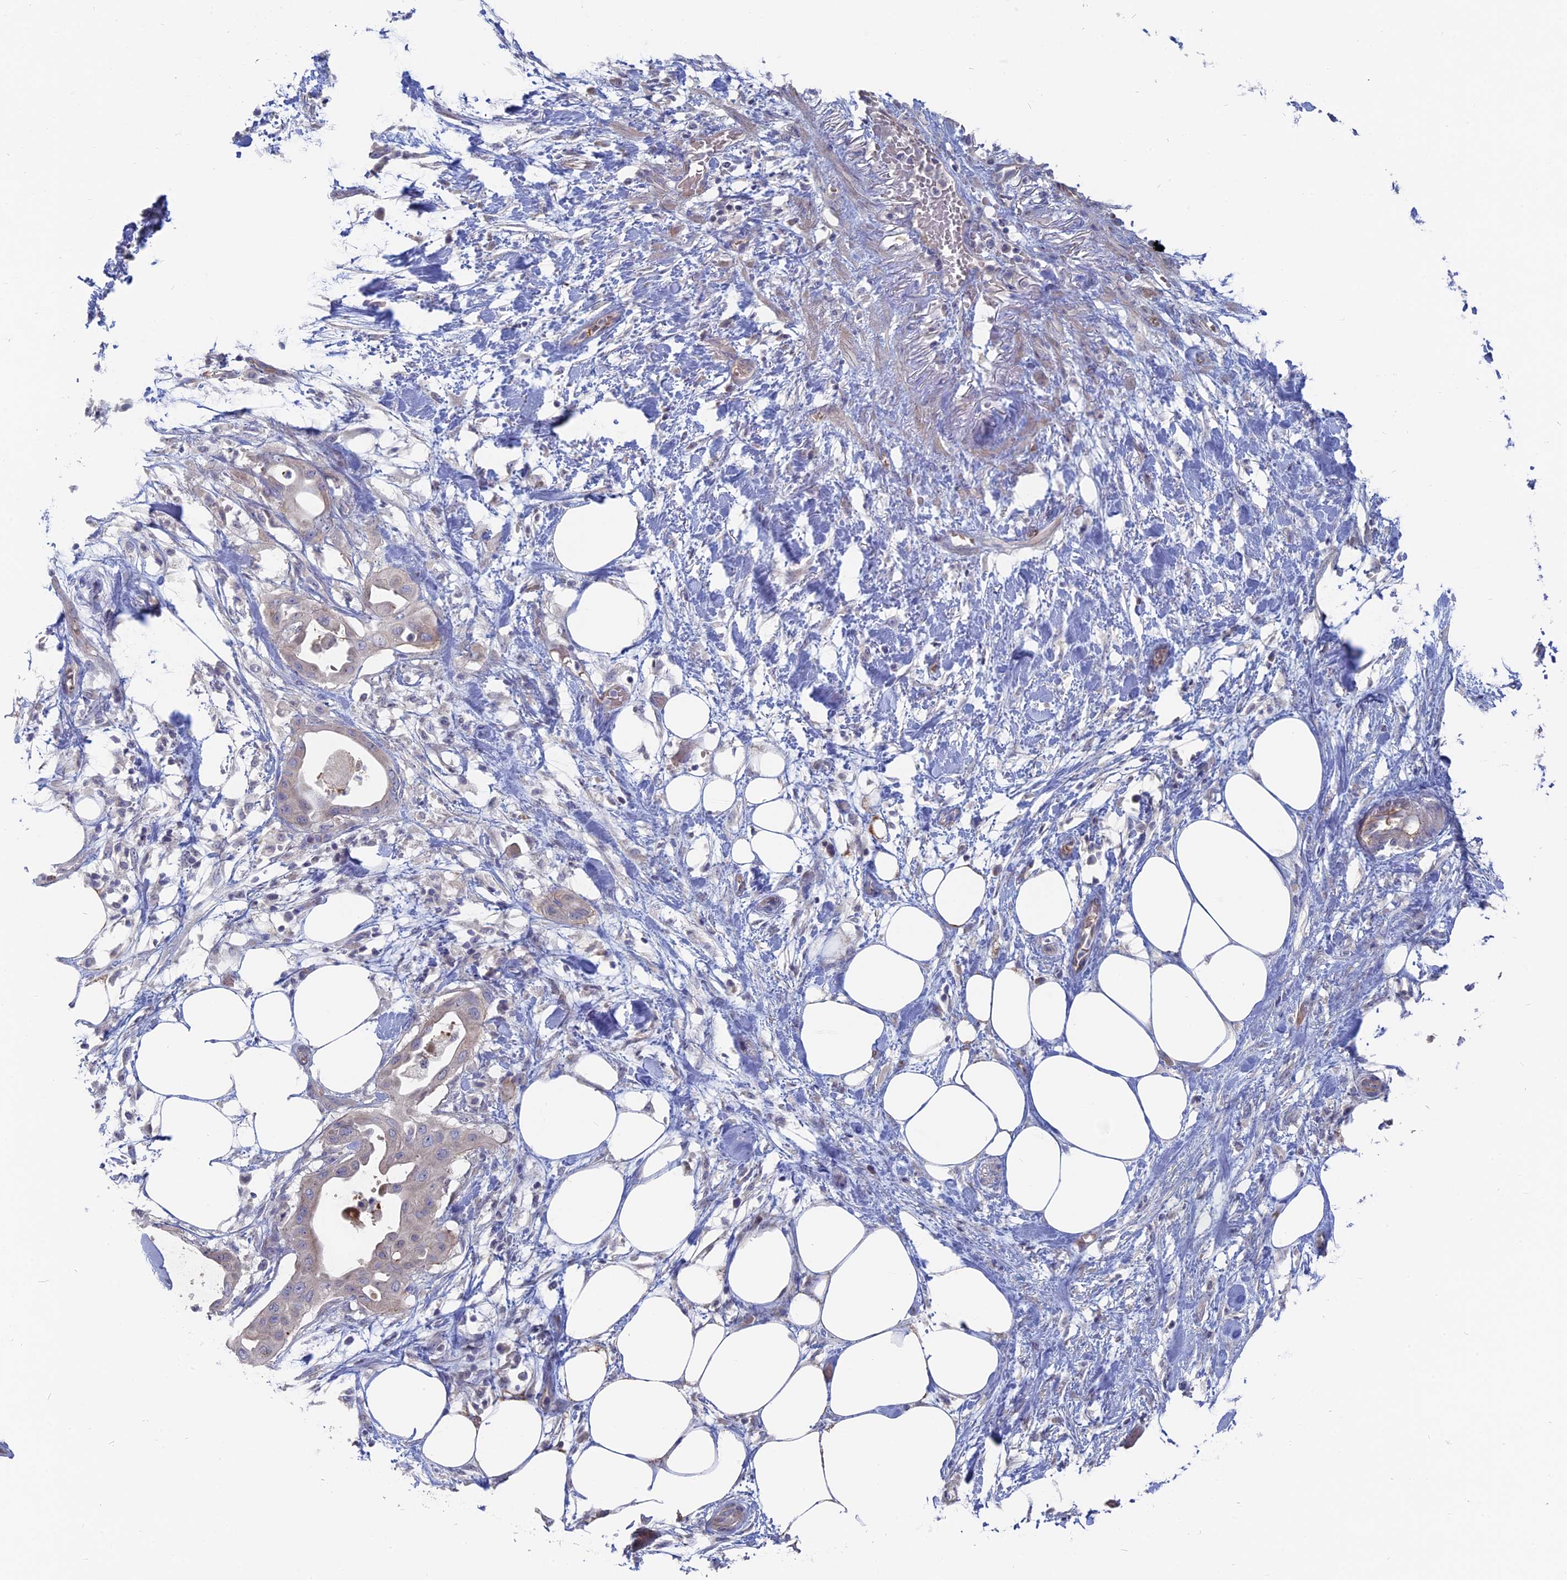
{"staining": {"intensity": "negative", "quantity": "none", "location": "none"}, "tissue": "pancreatic cancer", "cell_type": "Tumor cells", "image_type": "cancer", "snomed": [{"axis": "morphology", "description": "Adenocarcinoma, NOS"}, {"axis": "topography", "description": "Pancreas"}], "caption": "An immunohistochemistry (IHC) image of pancreatic cancer is shown. There is no staining in tumor cells of pancreatic cancer.", "gene": "TBC1D30", "patient": {"sex": "male", "age": 68}}